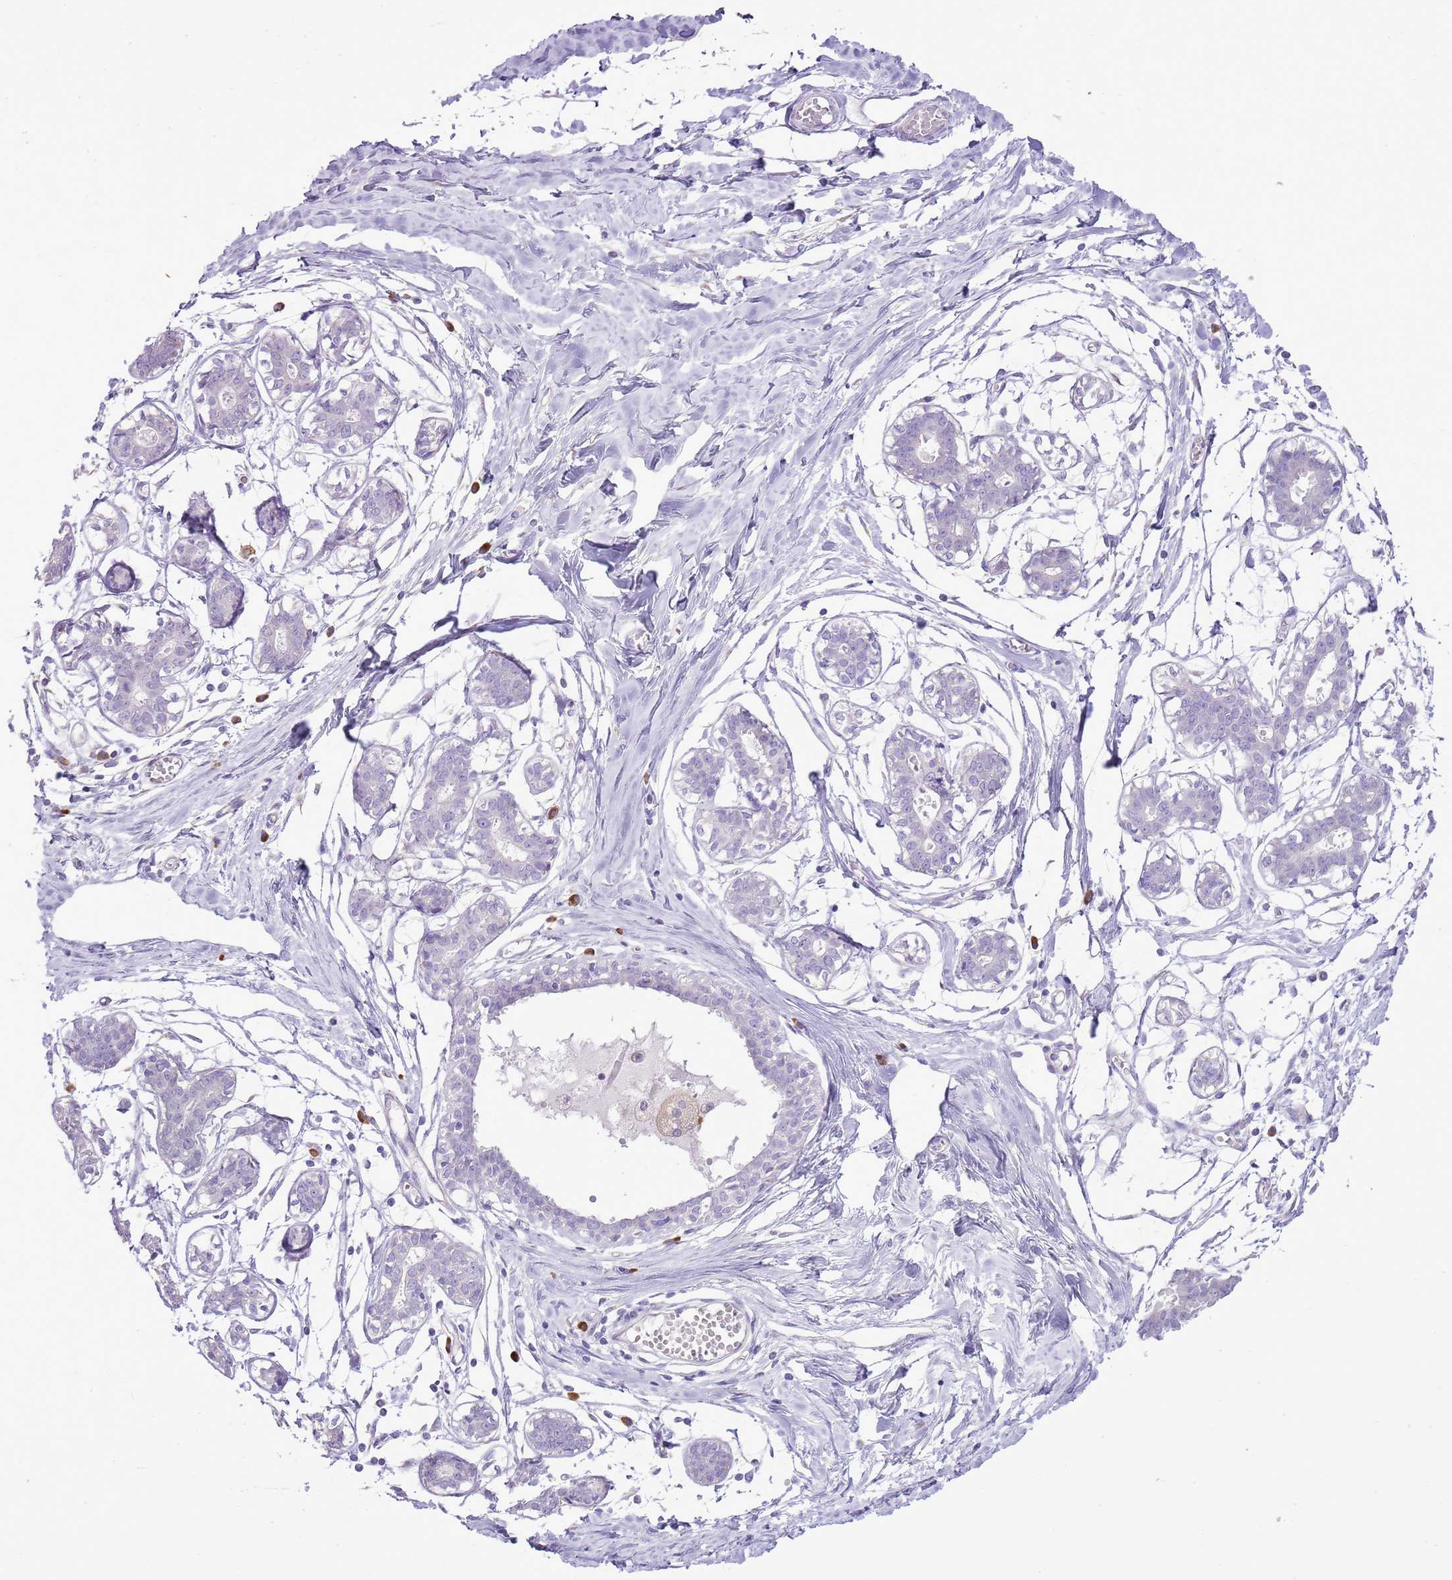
{"staining": {"intensity": "negative", "quantity": "none", "location": "none"}, "tissue": "breast", "cell_type": "Adipocytes", "image_type": "normal", "snomed": [{"axis": "morphology", "description": "Normal tissue, NOS"}, {"axis": "topography", "description": "Breast"}], "caption": "This histopathology image is of normal breast stained with IHC to label a protein in brown with the nuclei are counter-stained blue. There is no staining in adipocytes.", "gene": "AAR2", "patient": {"sex": "female", "age": 27}}